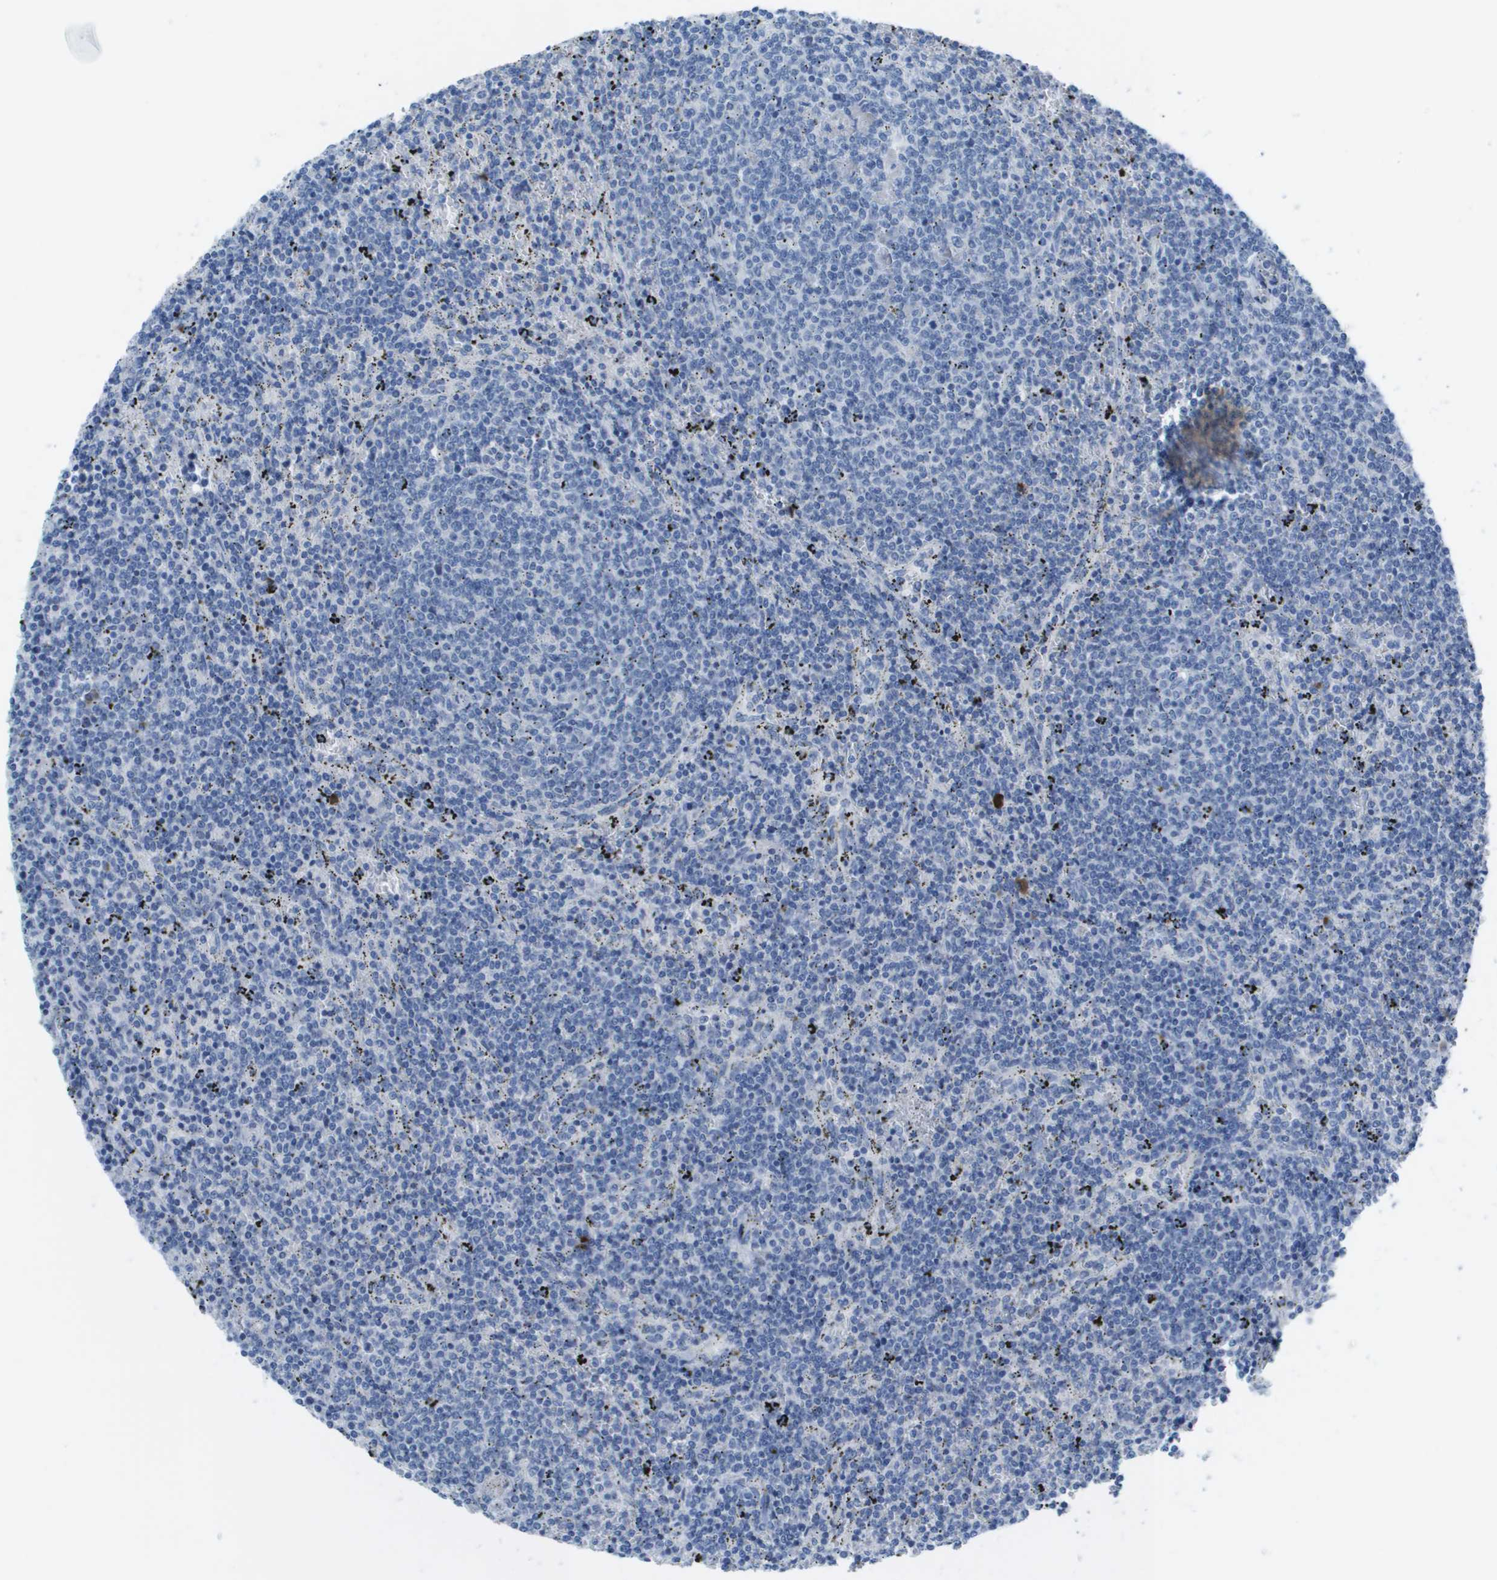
{"staining": {"intensity": "negative", "quantity": "none", "location": "none"}, "tissue": "lymphoma", "cell_type": "Tumor cells", "image_type": "cancer", "snomed": [{"axis": "morphology", "description": "Malignant lymphoma, non-Hodgkin's type, Low grade"}, {"axis": "topography", "description": "Spleen"}], "caption": "An image of low-grade malignant lymphoma, non-Hodgkin's type stained for a protein exhibits no brown staining in tumor cells.", "gene": "GPR18", "patient": {"sex": "female", "age": 50}}